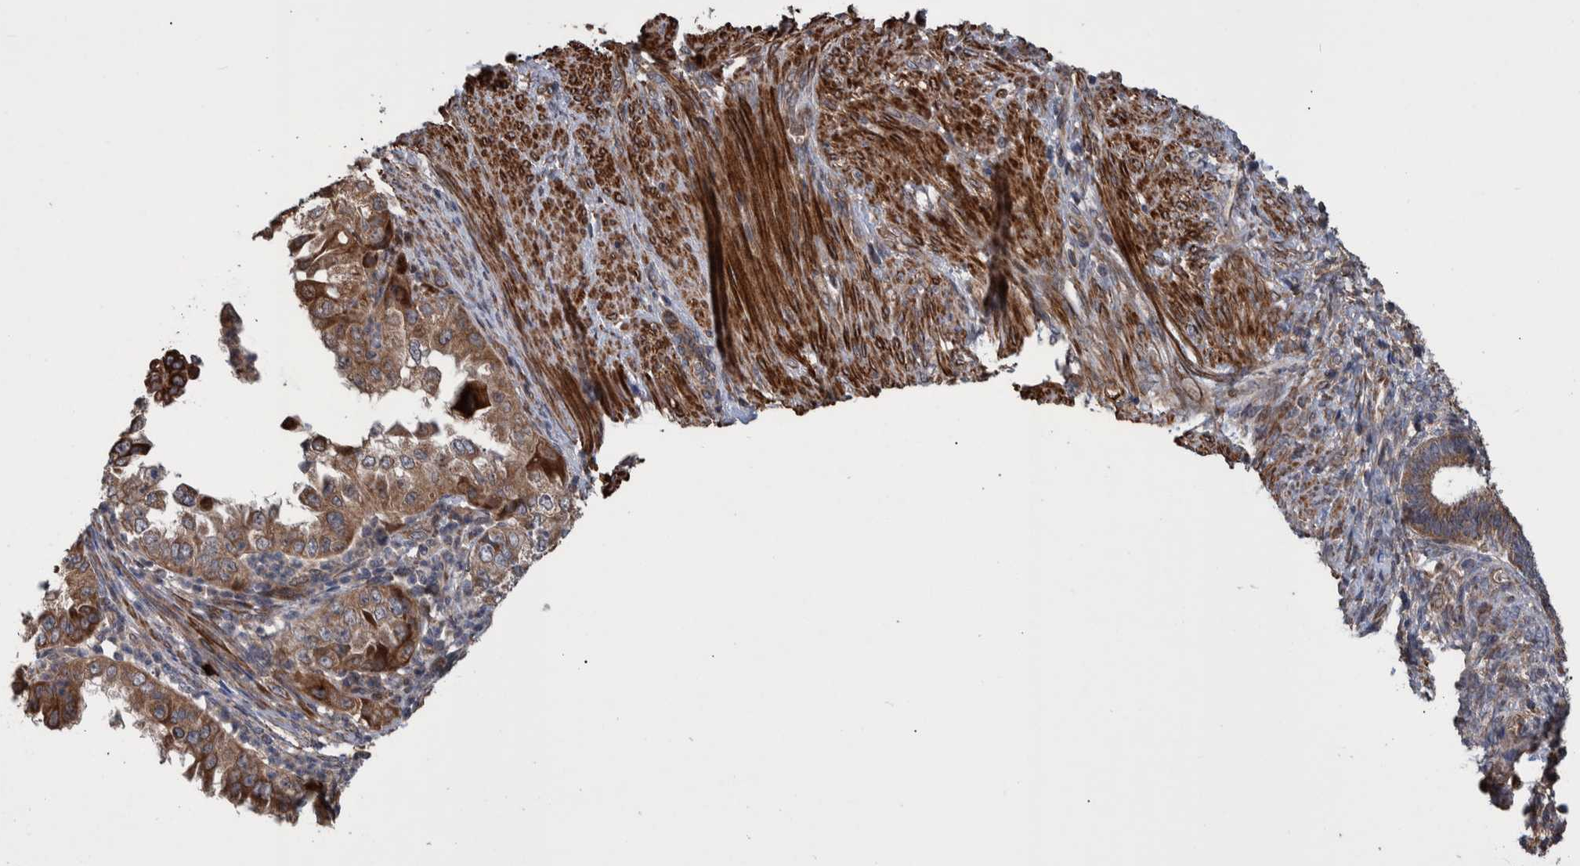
{"staining": {"intensity": "moderate", "quantity": "25%-75%", "location": "cytoplasmic/membranous"}, "tissue": "endometrial cancer", "cell_type": "Tumor cells", "image_type": "cancer", "snomed": [{"axis": "morphology", "description": "Adenocarcinoma, NOS"}, {"axis": "topography", "description": "Endometrium"}], "caption": "This photomicrograph exhibits endometrial cancer stained with IHC to label a protein in brown. The cytoplasmic/membranous of tumor cells show moderate positivity for the protein. Nuclei are counter-stained blue.", "gene": "B3GNTL1", "patient": {"sex": "female", "age": 85}}